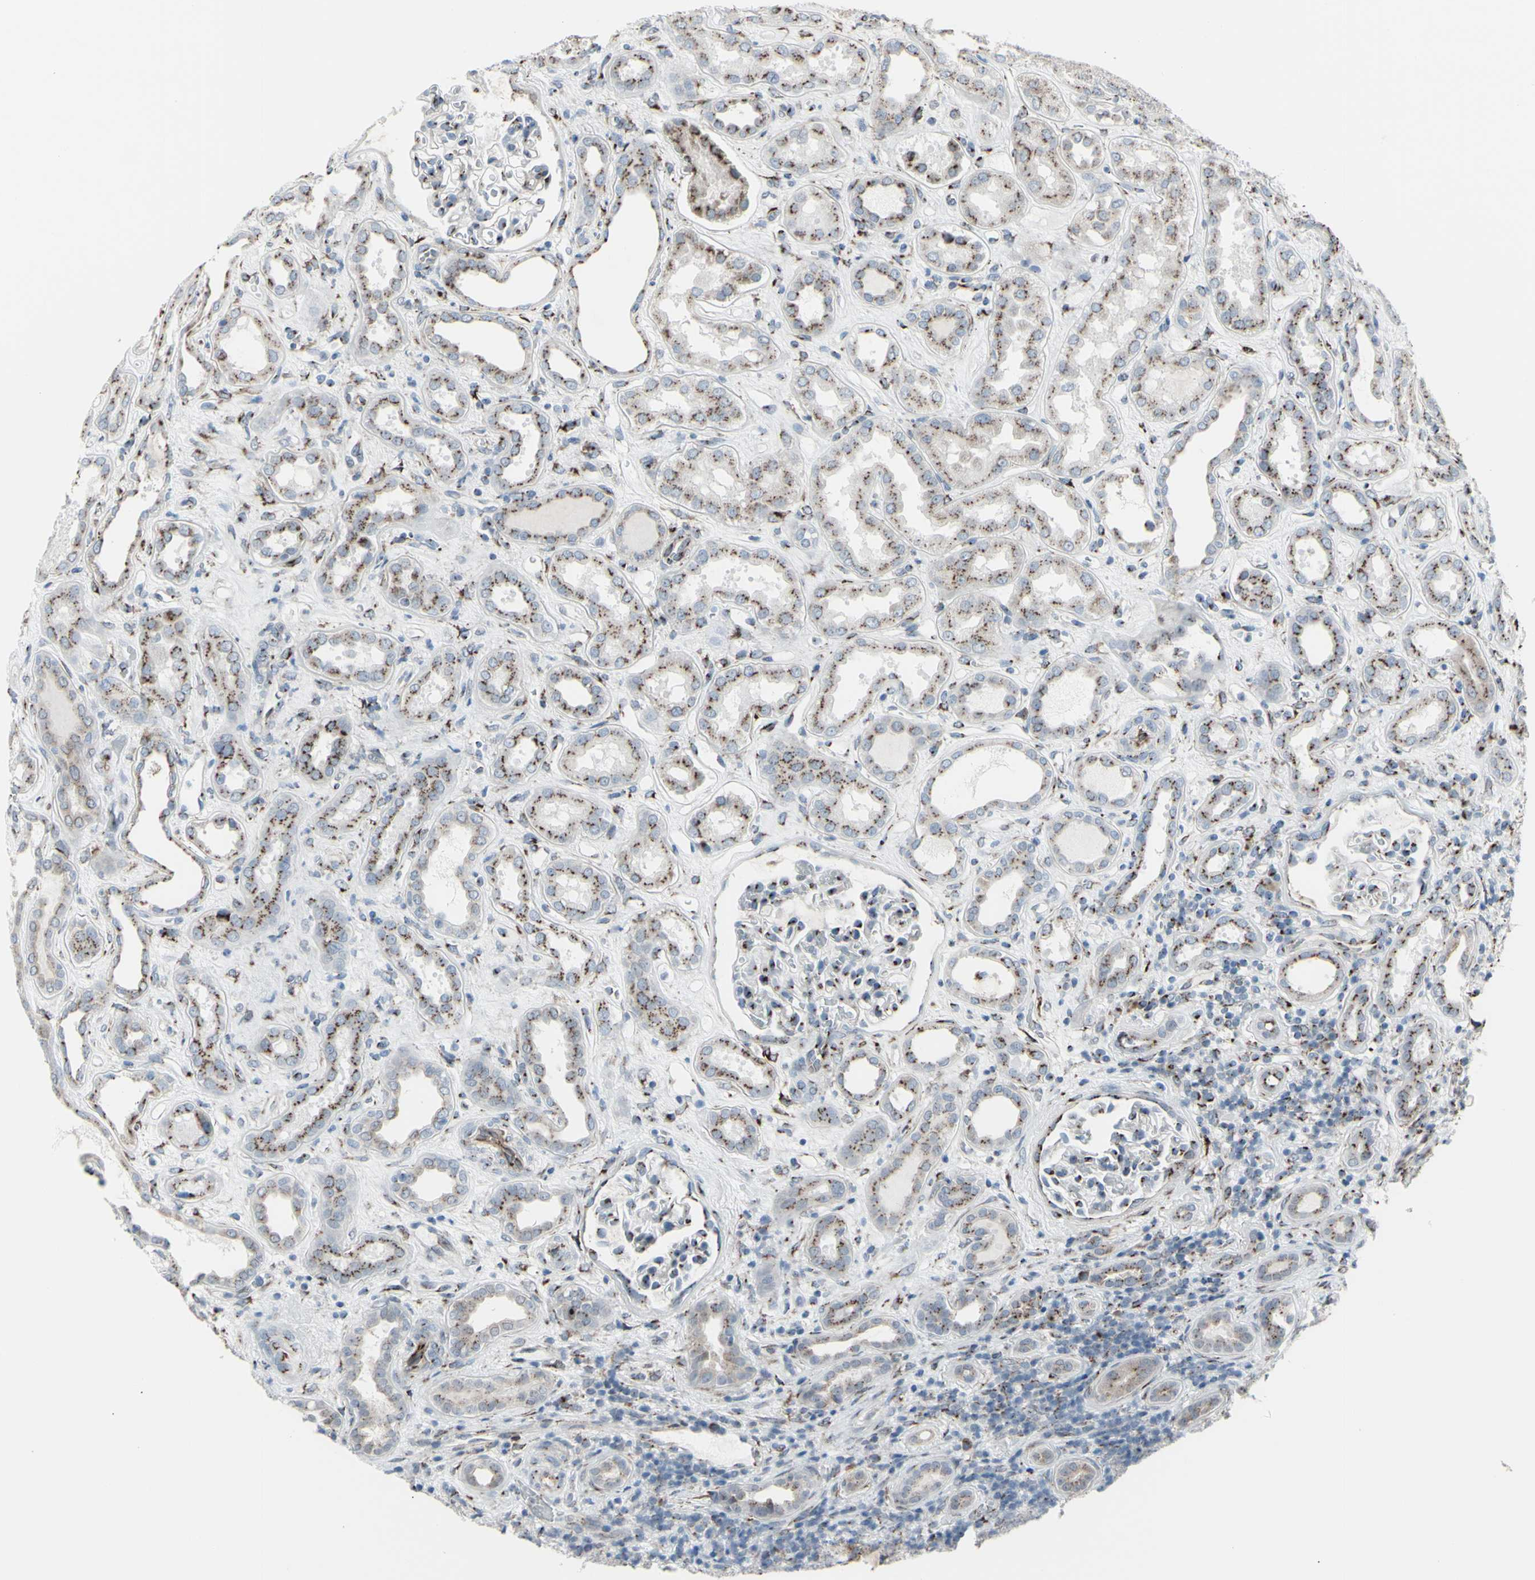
{"staining": {"intensity": "strong", "quantity": "25%-75%", "location": "cytoplasmic/membranous"}, "tissue": "kidney", "cell_type": "Cells in glomeruli", "image_type": "normal", "snomed": [{"axis": "morphology", "description": "Normal tissue, NOS"}, {"axis": "topography", "description": "Kidney"}], "caption": "The image displays a brown stain indicating the presence of a protein in the cytoplasmic/membranous of cells in glomeruli in kidney.", "gene": "GLG1", "patient": {"sex": "male", "age": 59}}